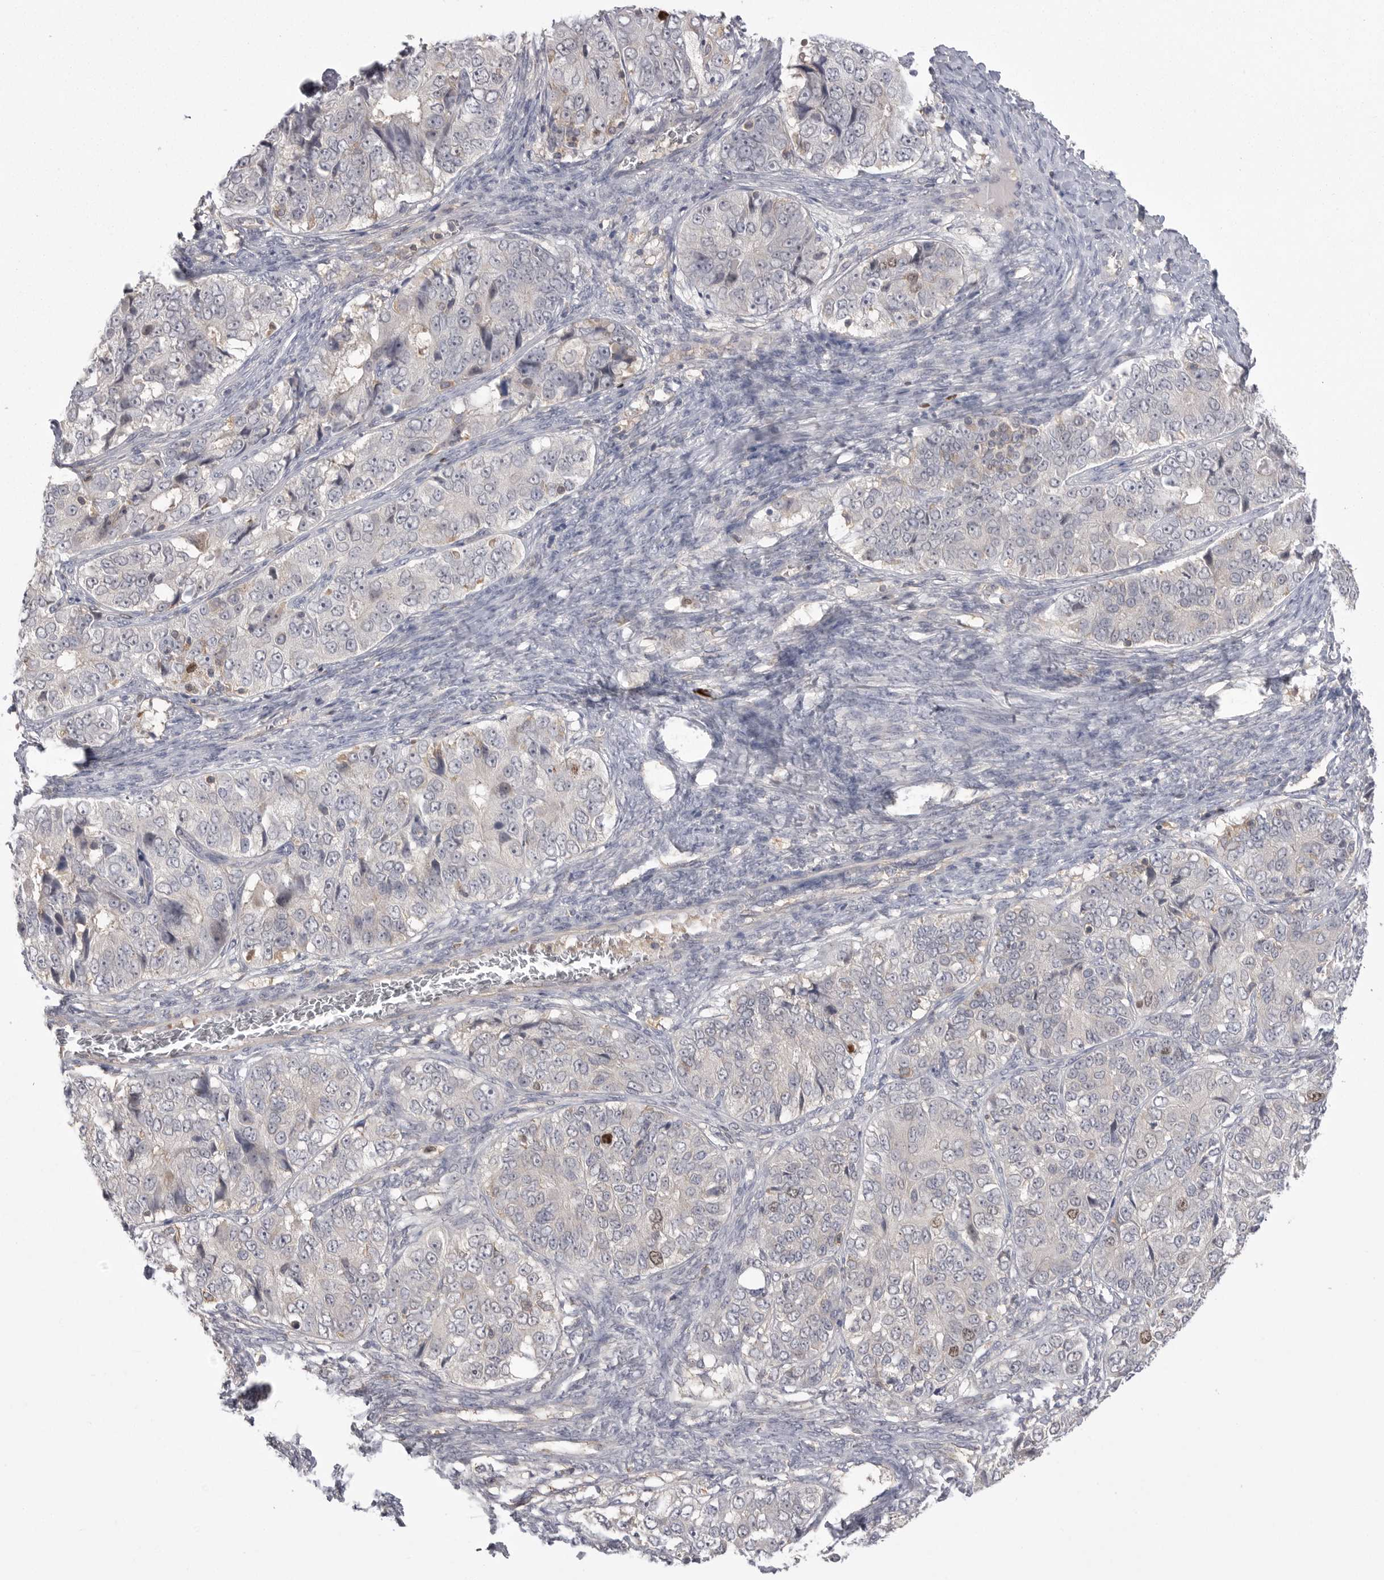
{"staining": {"intensity": "moderate", "quantity": "<25%", "location": "nuclear"}, "tissue": "ovarian cancer", "cell_type": "Tumor cells", "image_type": "cancer", "snomed": [{"axis": "morphology", "description": "Carcinoma, endometroid"}, {"axis": "topography", "description": "Ovary"}], "caption": "Immunohistochemical staining of ovarian cancer (endometroid carcinoma) reveals low levels of moderate nuclear protein staining in about <25% of tumor cells.", "gene": "TOP2A", "patient": {"sex": "female", "age": 51}}